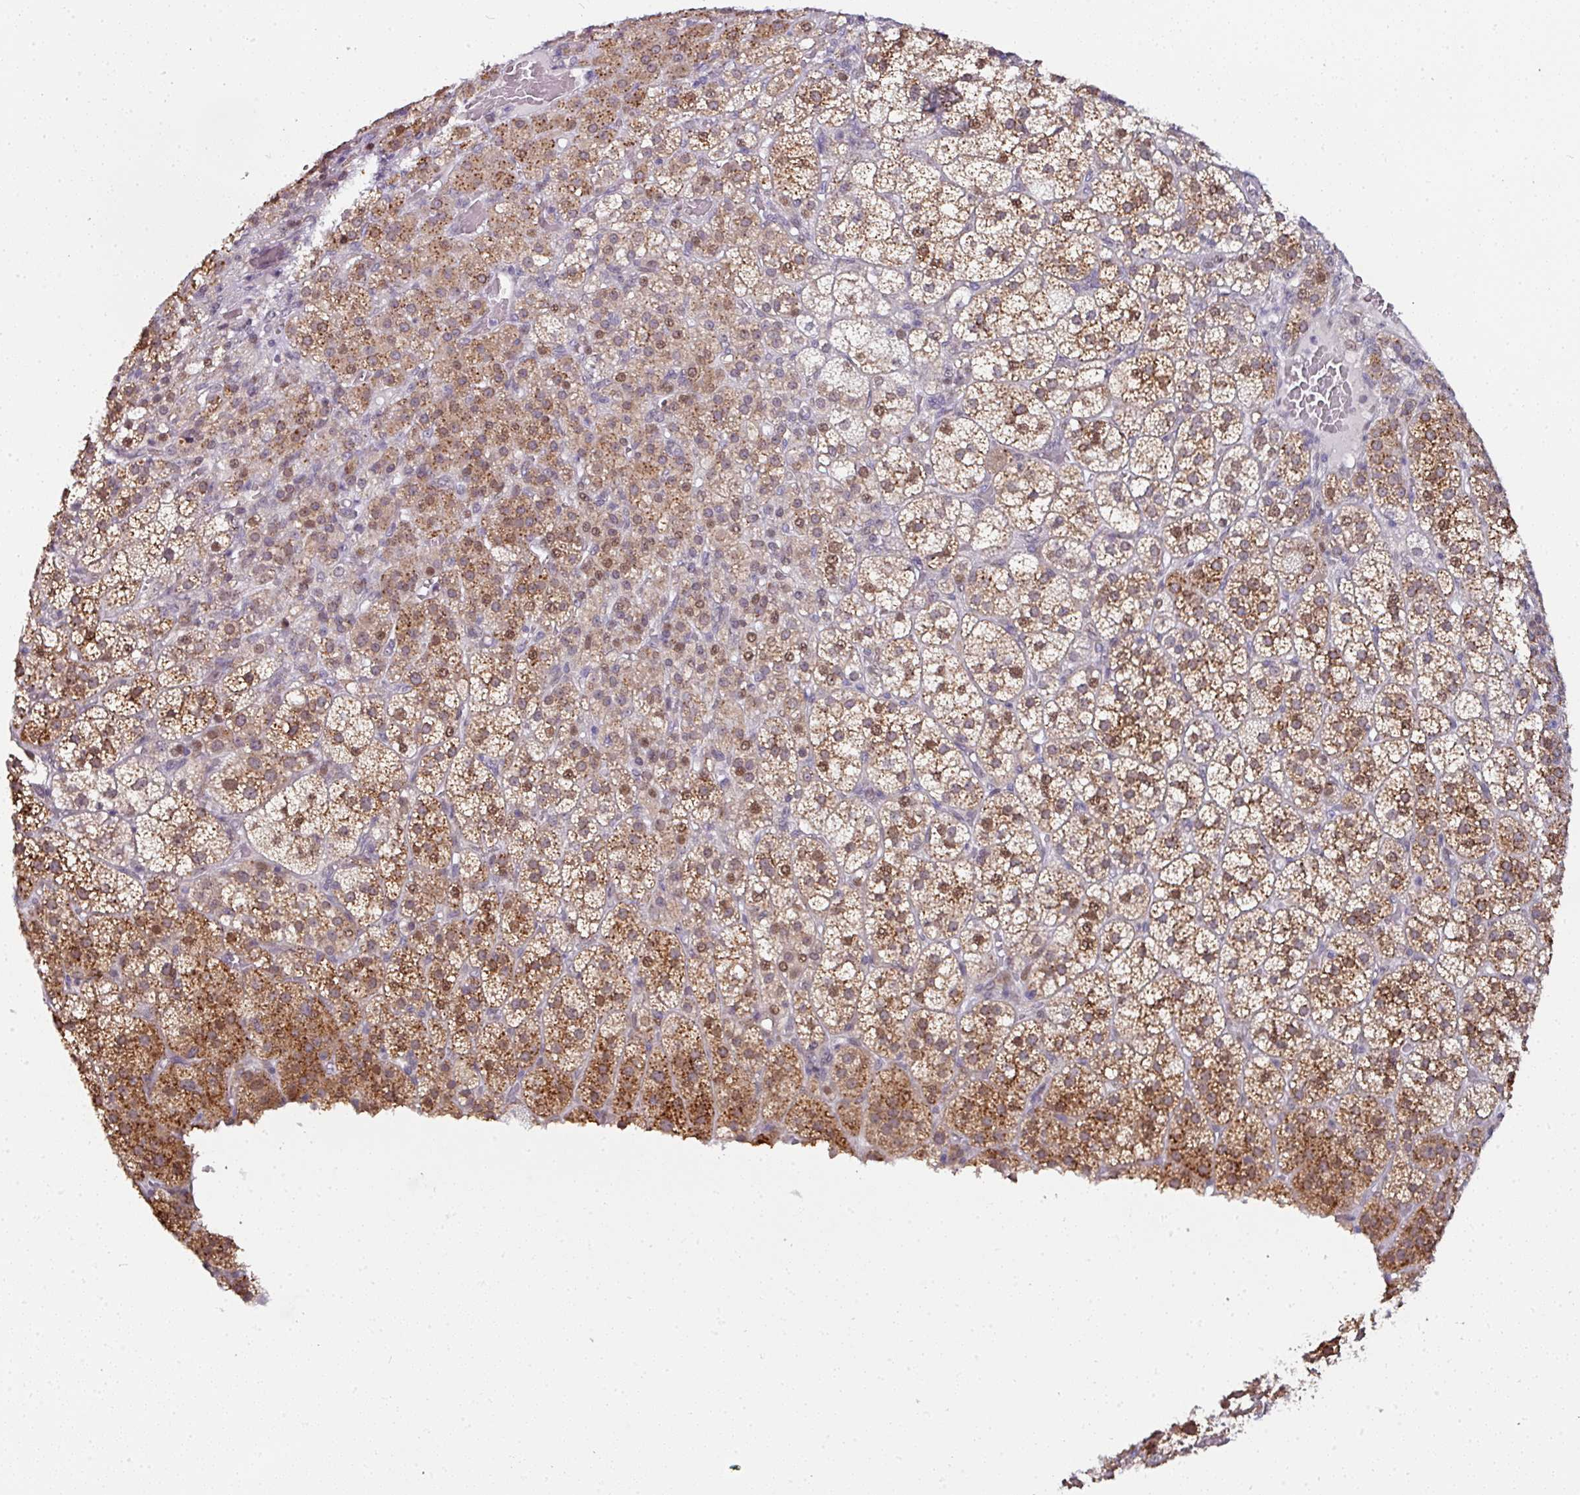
{"staining": {"intensity": "strong", "quantity": ">75%", "location": "cytoplasmic/membranous"}, "tissue": "adrenal gland", "cell_type": "Glandular cells", "image_type": "normal", "snomed": [{"axis": "morphology", "description": "Normal tissue, NOS"}, {"axis": "topography", "description": "Adrenal gland"}], "caption": "IHC staining of unremarkable adrenal gland, which displays high levels of strong cytoplasmic/membranous expression in approximately >75% of glandular cells indicating strong cytoplasmic/membranous protein positivity. The staining was performed using DAB (brown) for protein detection and nuclei were counterstained in hematoxylin (blue).", "gene": "APOLD1", "patient": {"sex": "female", "age": 60}}